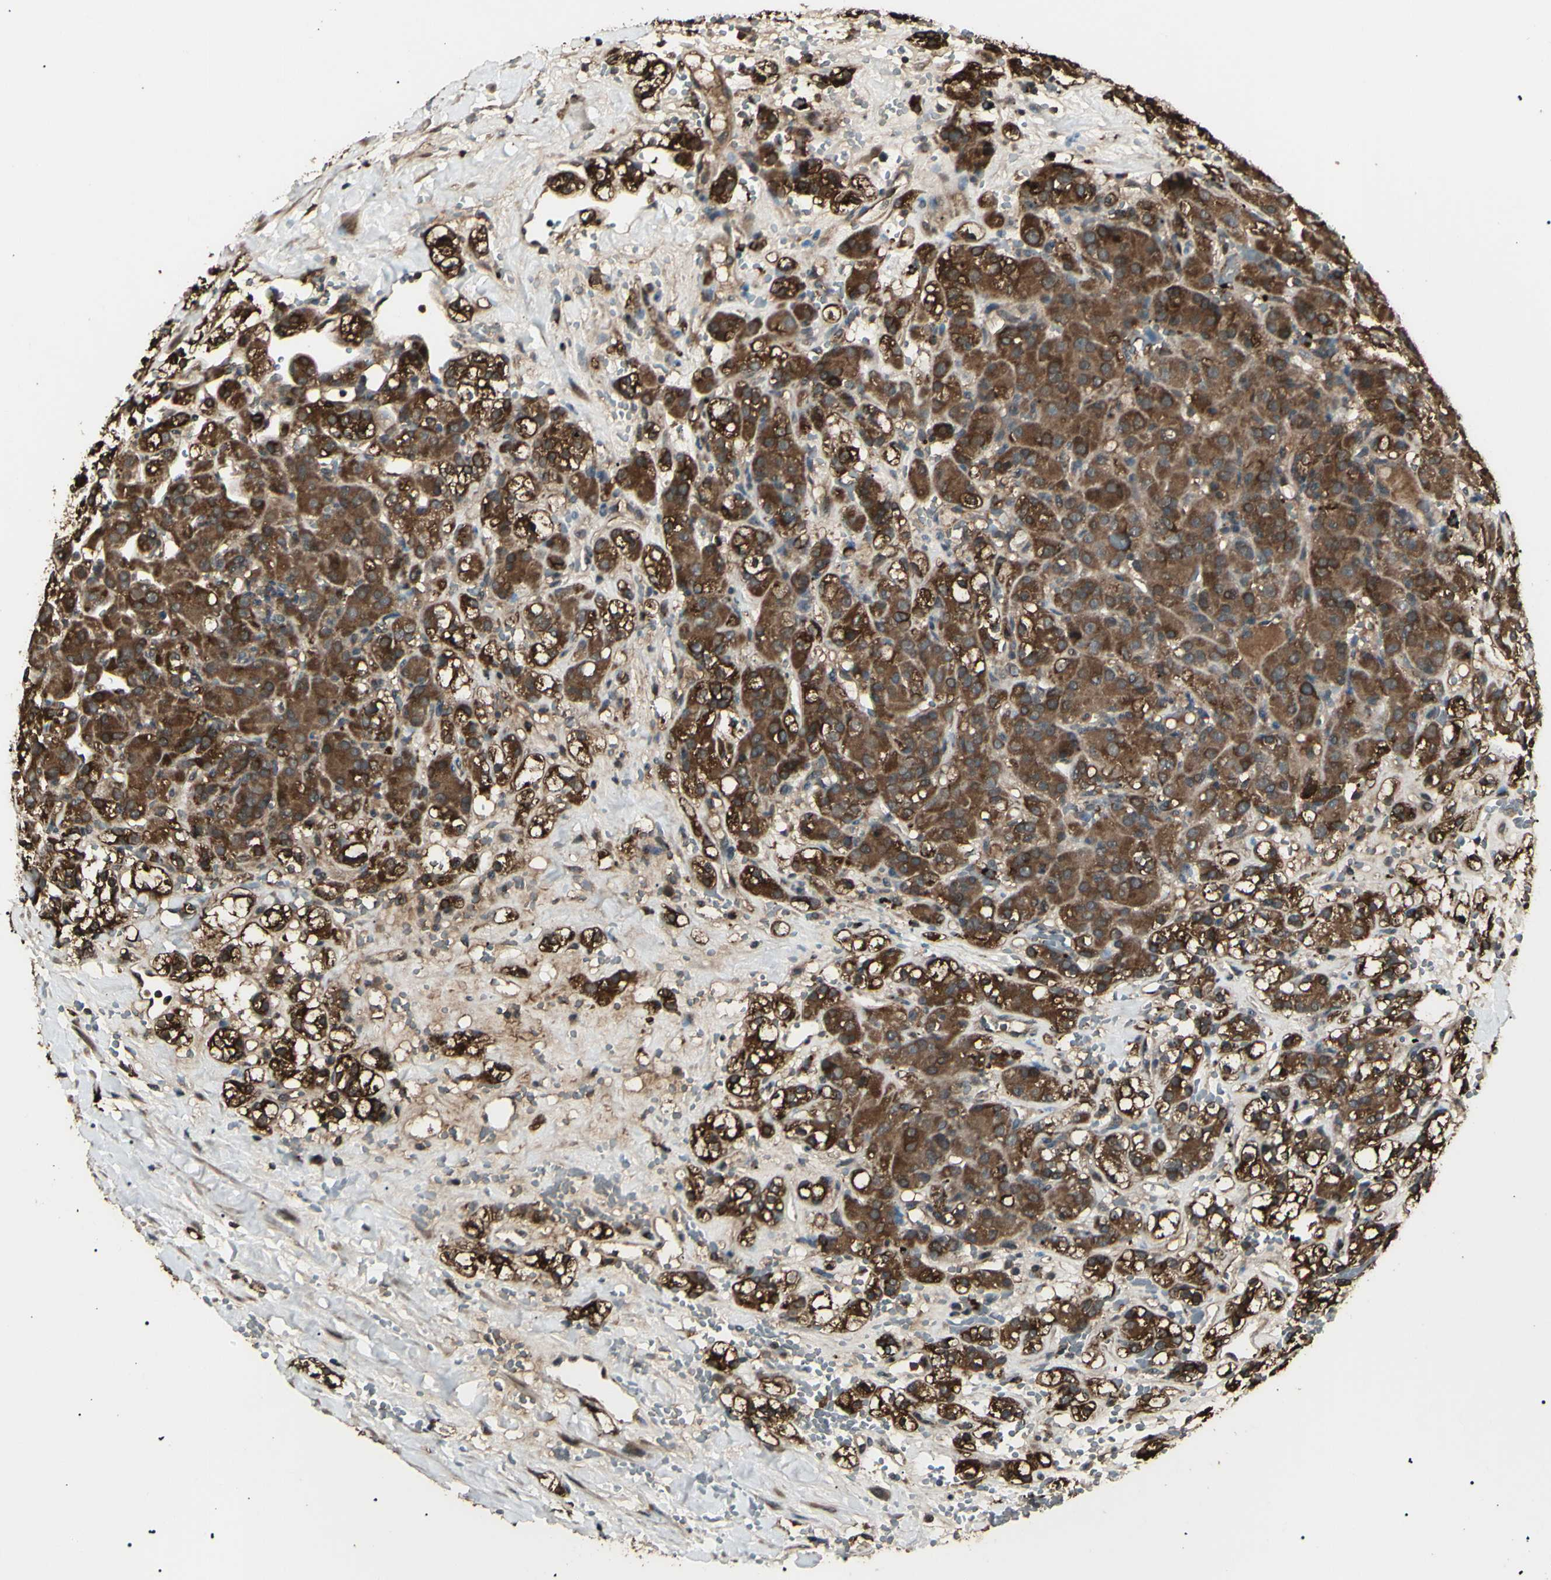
{"staining": {"intensity": "strong", "quantity": ">75%", "location": "cytoplasmic/membranous"}, "tissue": "renal cancer", "cell_type": "Tumor cells", "image_type": "cancer", "snomed": [{"axis": "morphology", "description": "Adenocarcinoma, NOS"}, {"axis": "topography", "description": "Kidney"}], "caption": "Renal cancer (adenocarcinoma) stained with DAB IHC reveals high levels of strong cytoplasmic/membranous positivity in about >75% of tumor cells. (DAB IHC with brightfield microscopy, high magnification).", "gene": "GNAS", "patient": {"sex": "male", "age": 61}}